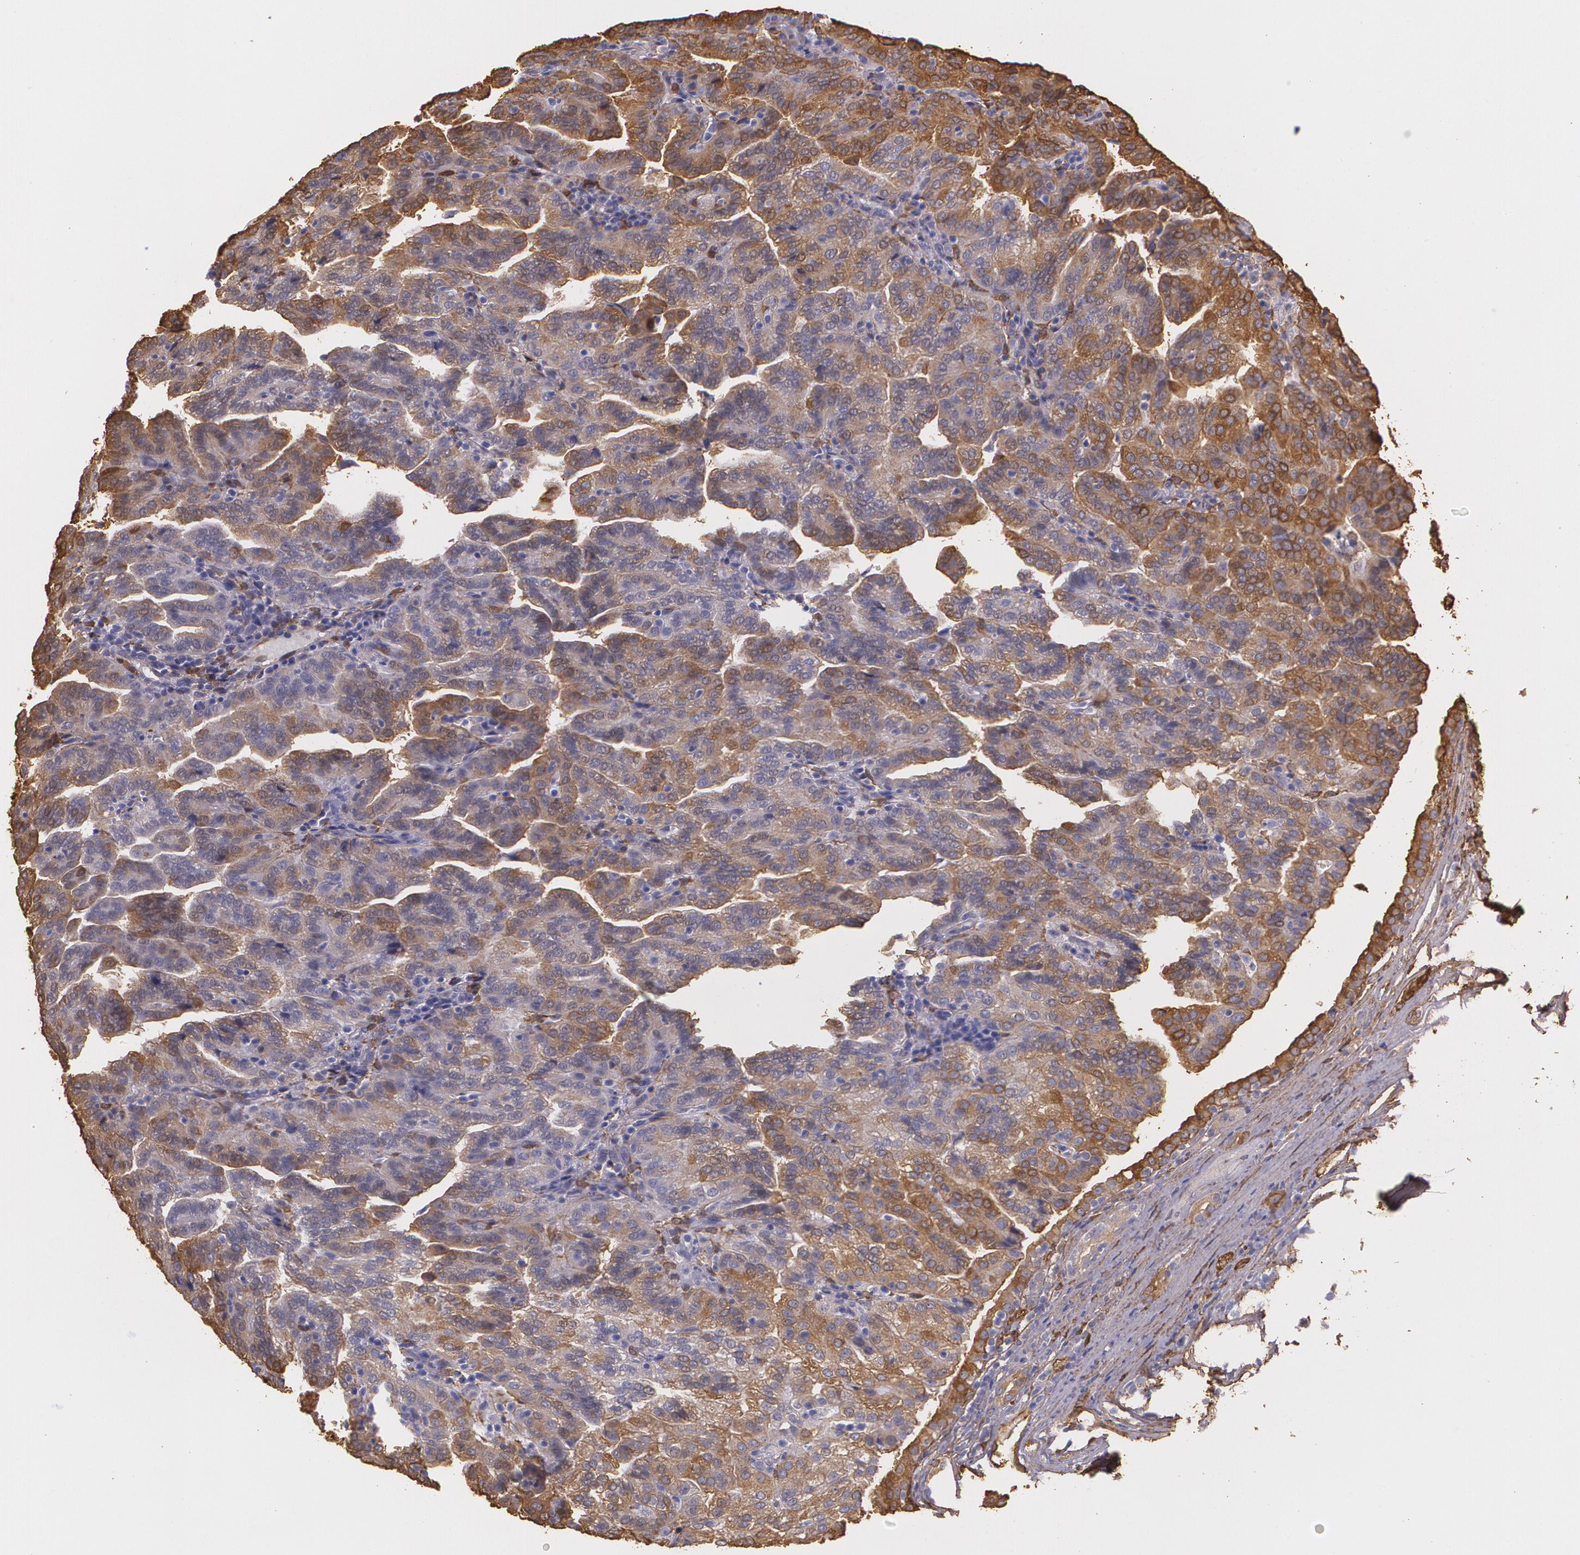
{"staining": {"intensity": "weak", "quantity": "25%-75%", "location": "cytoplasmic/membranous"}, "tissue": "renal cancer", "cell_type": "Tumor cells", "image_type": "cancer", "snomed": [{"axis": "morphology", "description": "Adenocarcinoma, NOS"}, {"axis": "topography", "description": "Kidney"}], "caption": "Weak cytoplasmic/membranous protein staining is appreciated in approximately 25%-75% of tumor cells in renal cancer.", "gene": "MMP2", "patient": {"sex": "male", "age": 61}}